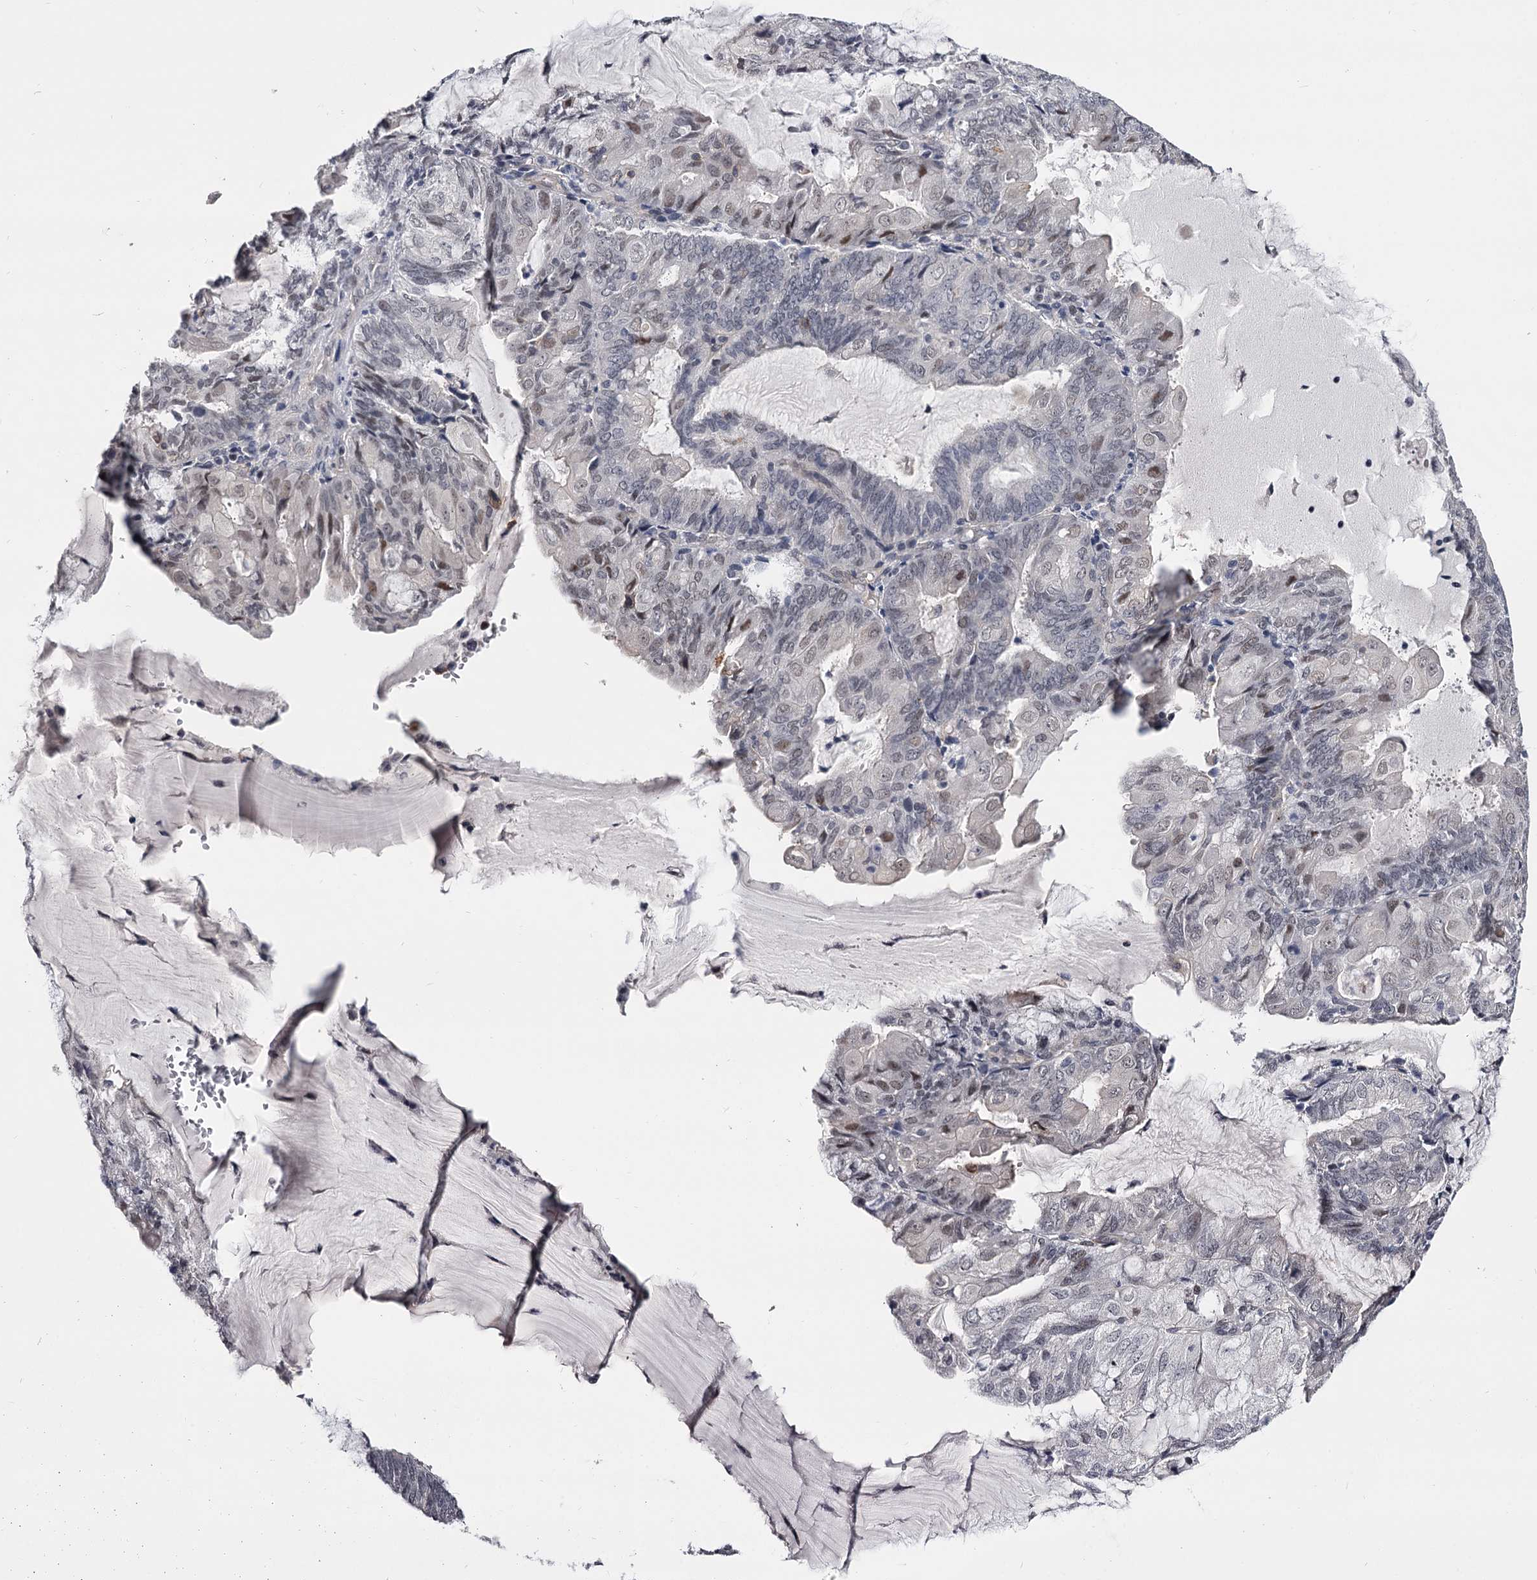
{"staining": {"intensity": "negative", "quantity": "none", "location": "none"}, "tissue": "endometrial cancer", "cell_type": "Tumor cells", "image_type": "cancer", "snomed": [{"axis": "morphology", "description": "Adenocarcinoma, NOS"}, {"axis": "topography", "description": "Endometrium"}], "caption": "A micrograph of human adenocarcinoma (endometrial) is negative for staining in tumor cells. (DAB immunohistochemistry (IHC) visualized using brightfield microscopy, high magnification).", "gene": "OVOL2", "patient": {"sex": "female", "age": 81}}